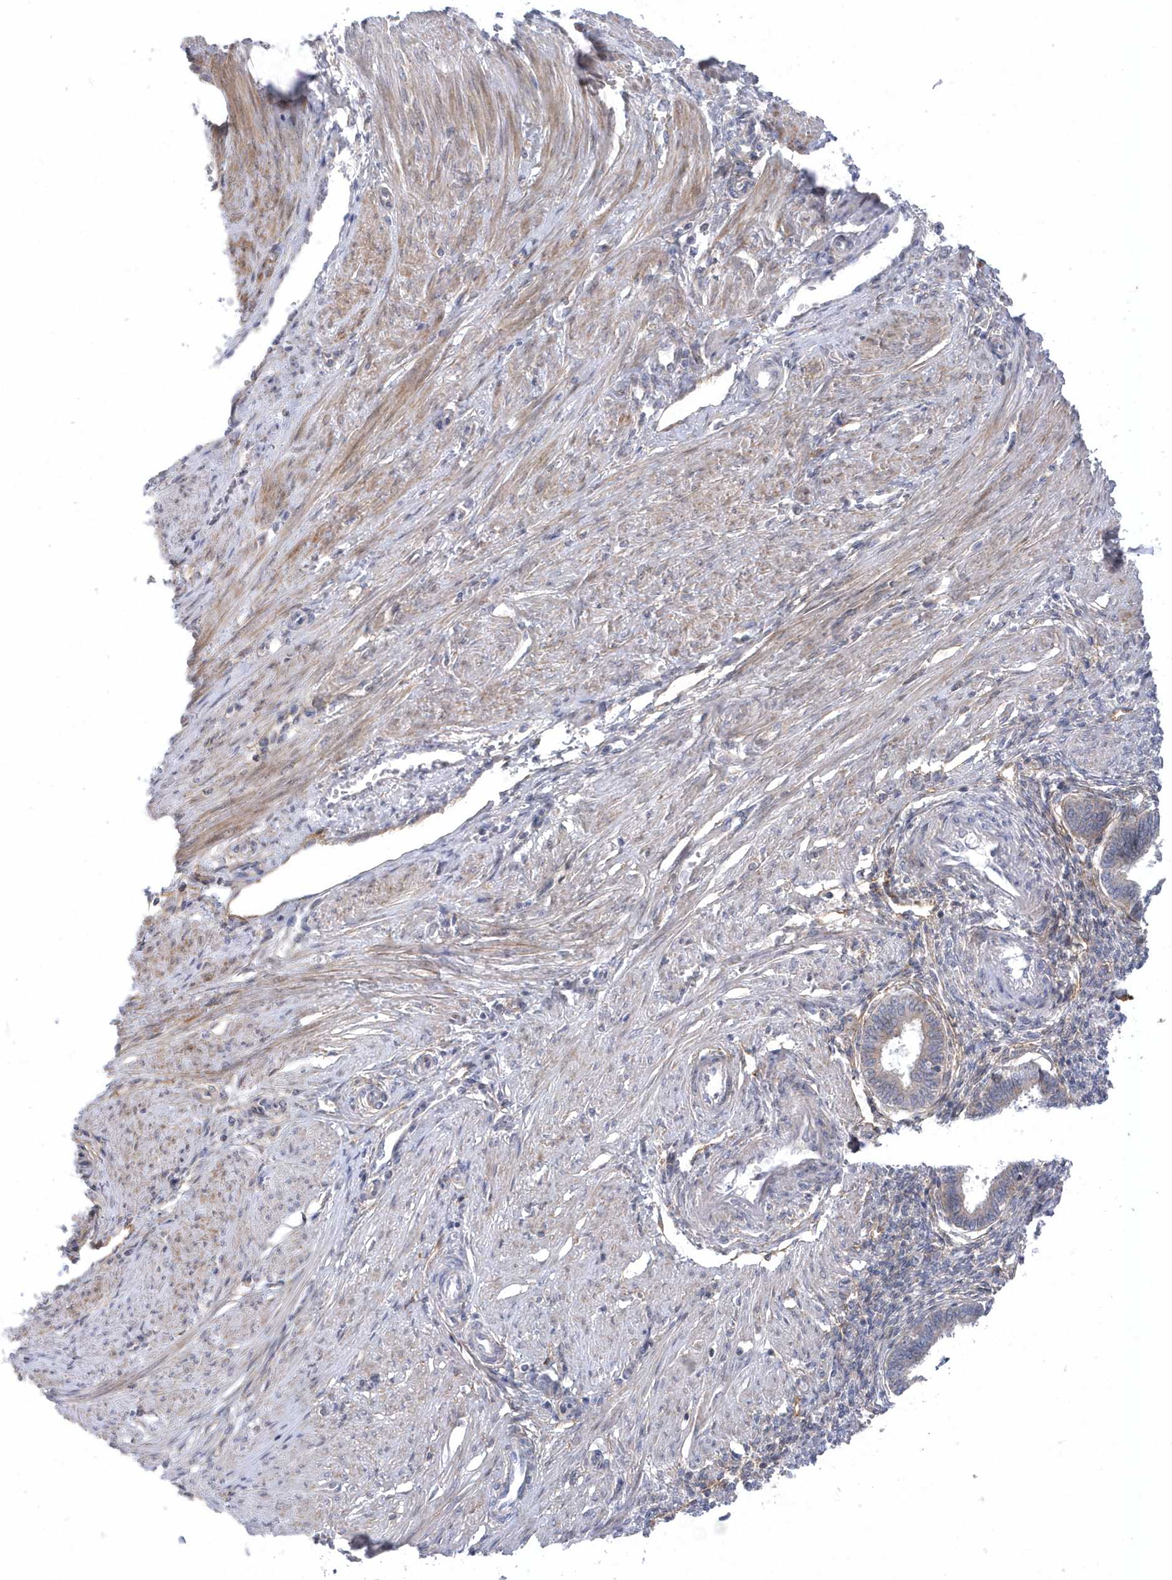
{"staining": {"intensity": "negative", "quantity": "none", "location": "none"}, "tissue": "endometrium", "cell_type": "Cells in endometrial stroma", "image_type": "normal", "snomed": [{"axis": "morphology", "description": "Normal tissue, NOS"}, {"axis": "topography", "description": "Endometrium"}], "caption": "This is an immunohistochemistry (IHC) micrograph of benign human endometrium. There is no staining in cells in endometrial stroma.", "gene": "ANAPC1", "patient": {"sex": "female", "age": 33}}